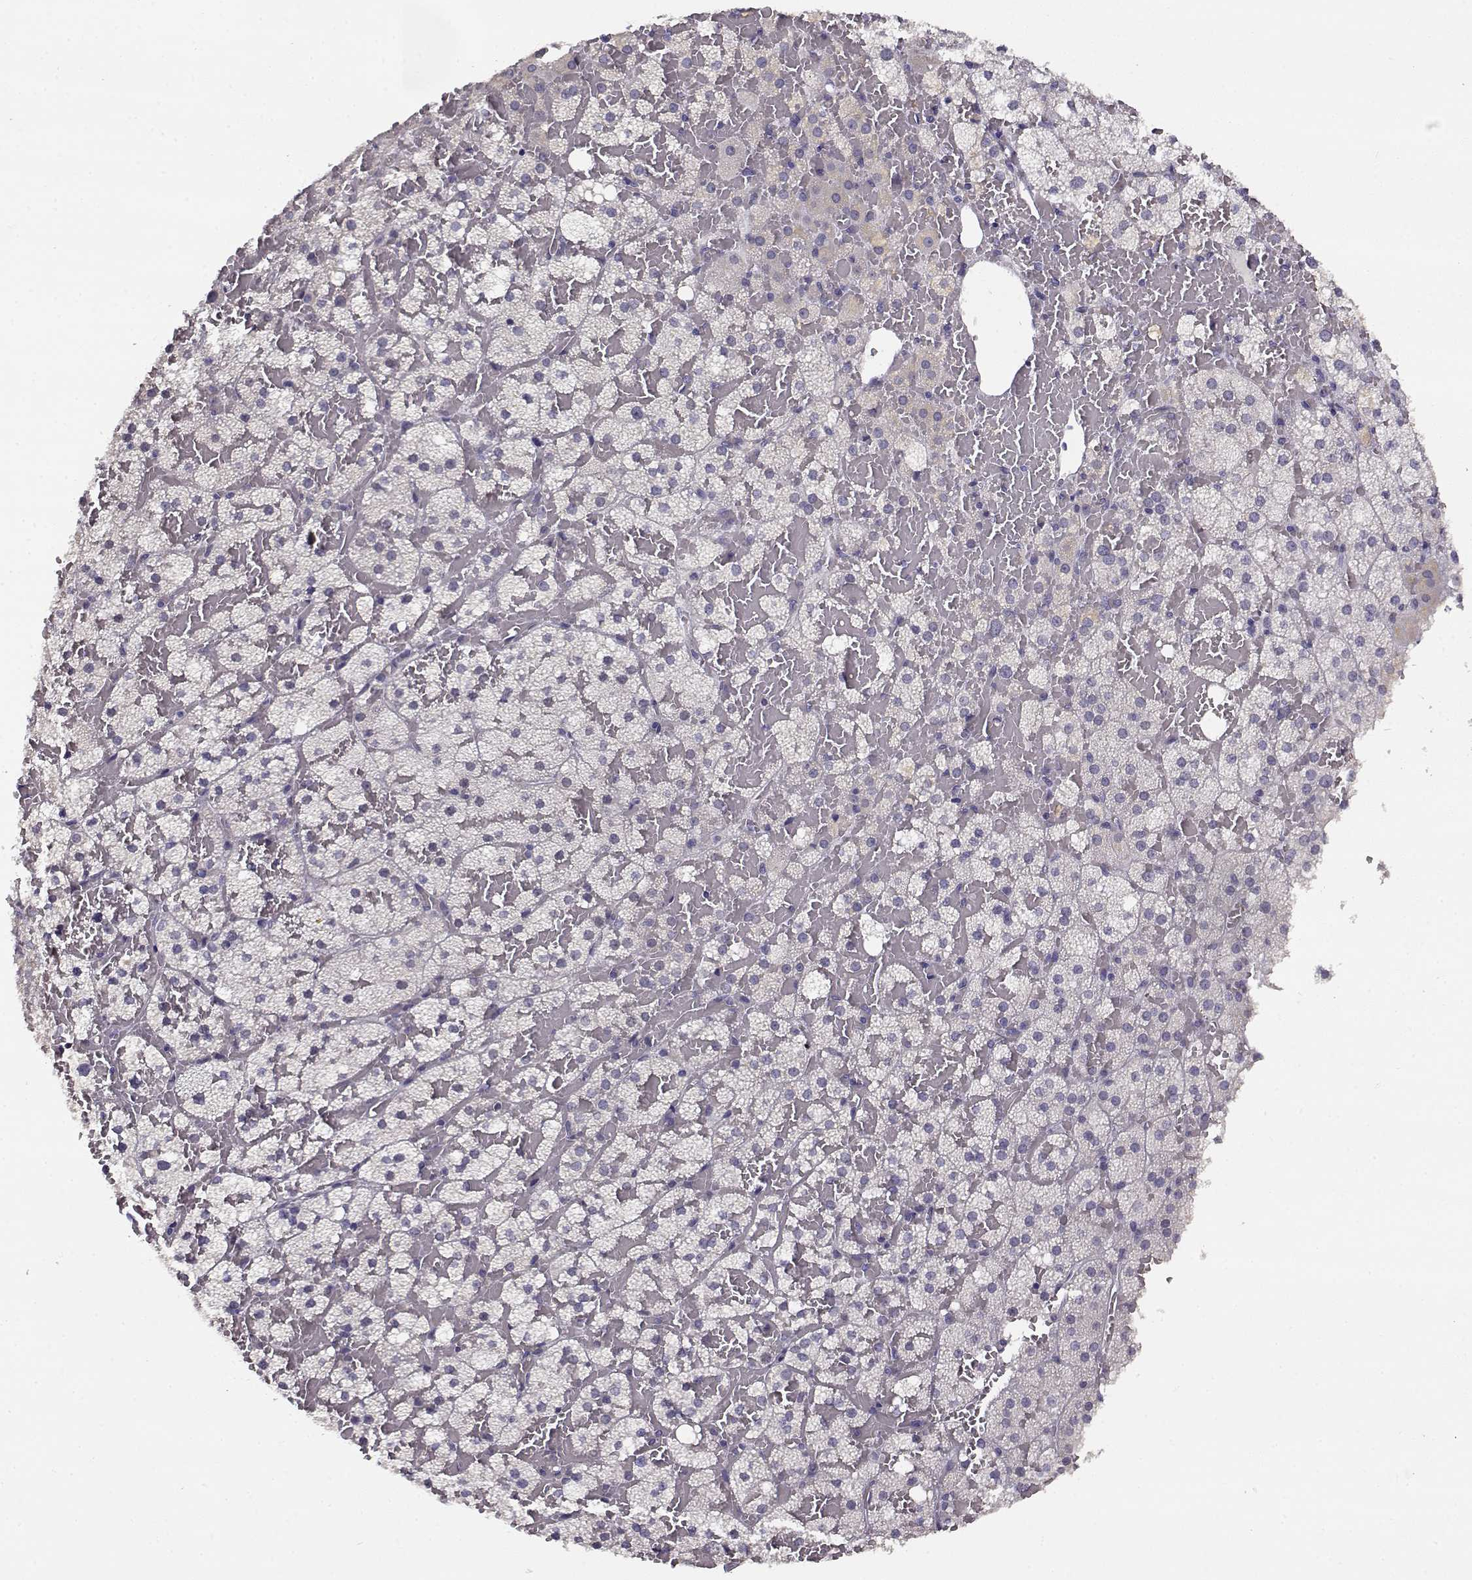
{"staining": {"intensity": "negative", "quantity": "none", "location": "none"}, "tissue": "adrenal gland", "cell_type": "Glandular cells", "image_type": "normal", "snomed": [{"axis": "morphology", "description": "Normal tissue, NOS"}, {"axis": "topography", "description": "Adrenal gland"}], "caption": "The photomicrograph exhibits no staining of glandular cells in benign adrenal gland. The staining is performed using DAB (3,3'-diaminobenzidine) brown chromogen with nuclei counter-stained in using hematoxylin.", "gene": "RHOXF2", "patient": {"sex": "male", "age": 53}}